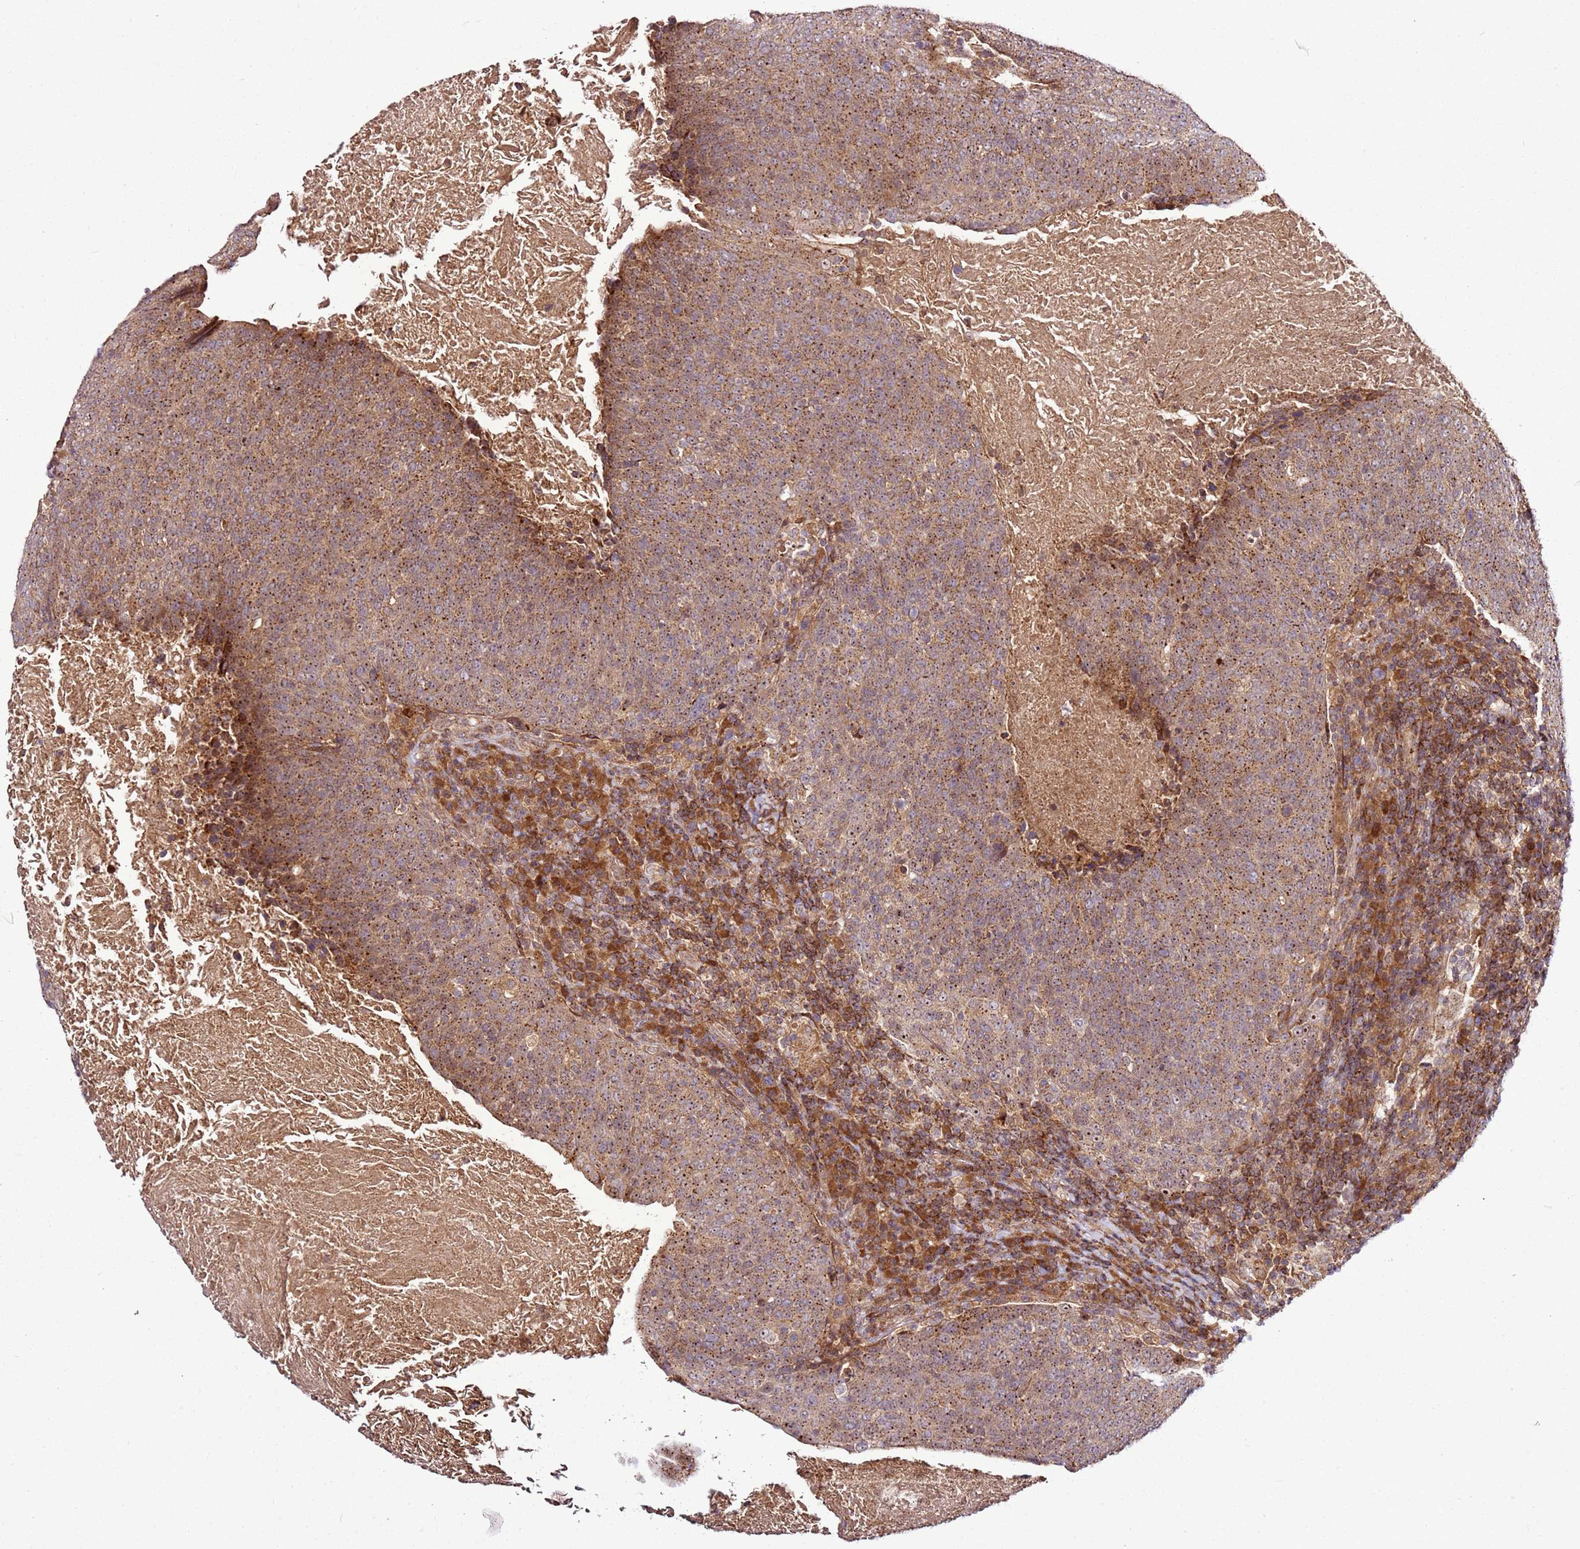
{"staining": {"intensity": "moderate", "quantity": ">75%", "location": "cytoplasmic/membranous,nuclear"}, "tissue": "head and neck cancer", "cell_type": "Tumor cells", "image_type": "cancer", "snomed": [{"axis": "morphology", "description": "Squamous cell carcinoma, NOS"}, {"axis": "morphology", "description": "Squamous cell carcinoma, metastatic, NOS"}, {"axis": "topography", "description": "Lymph node"}, {"axis": "topography", "description": "Head-Neck"}], "caption": "Metastatic squamous cell carcinoma (head and neck) stained with a brown dye displays moderate cytoplasmic/membranous and nuclear positive staining in approximately >75% of tumor cells.", "gene": "RASA3", "patient": {"sex": "male", "age": 62}}